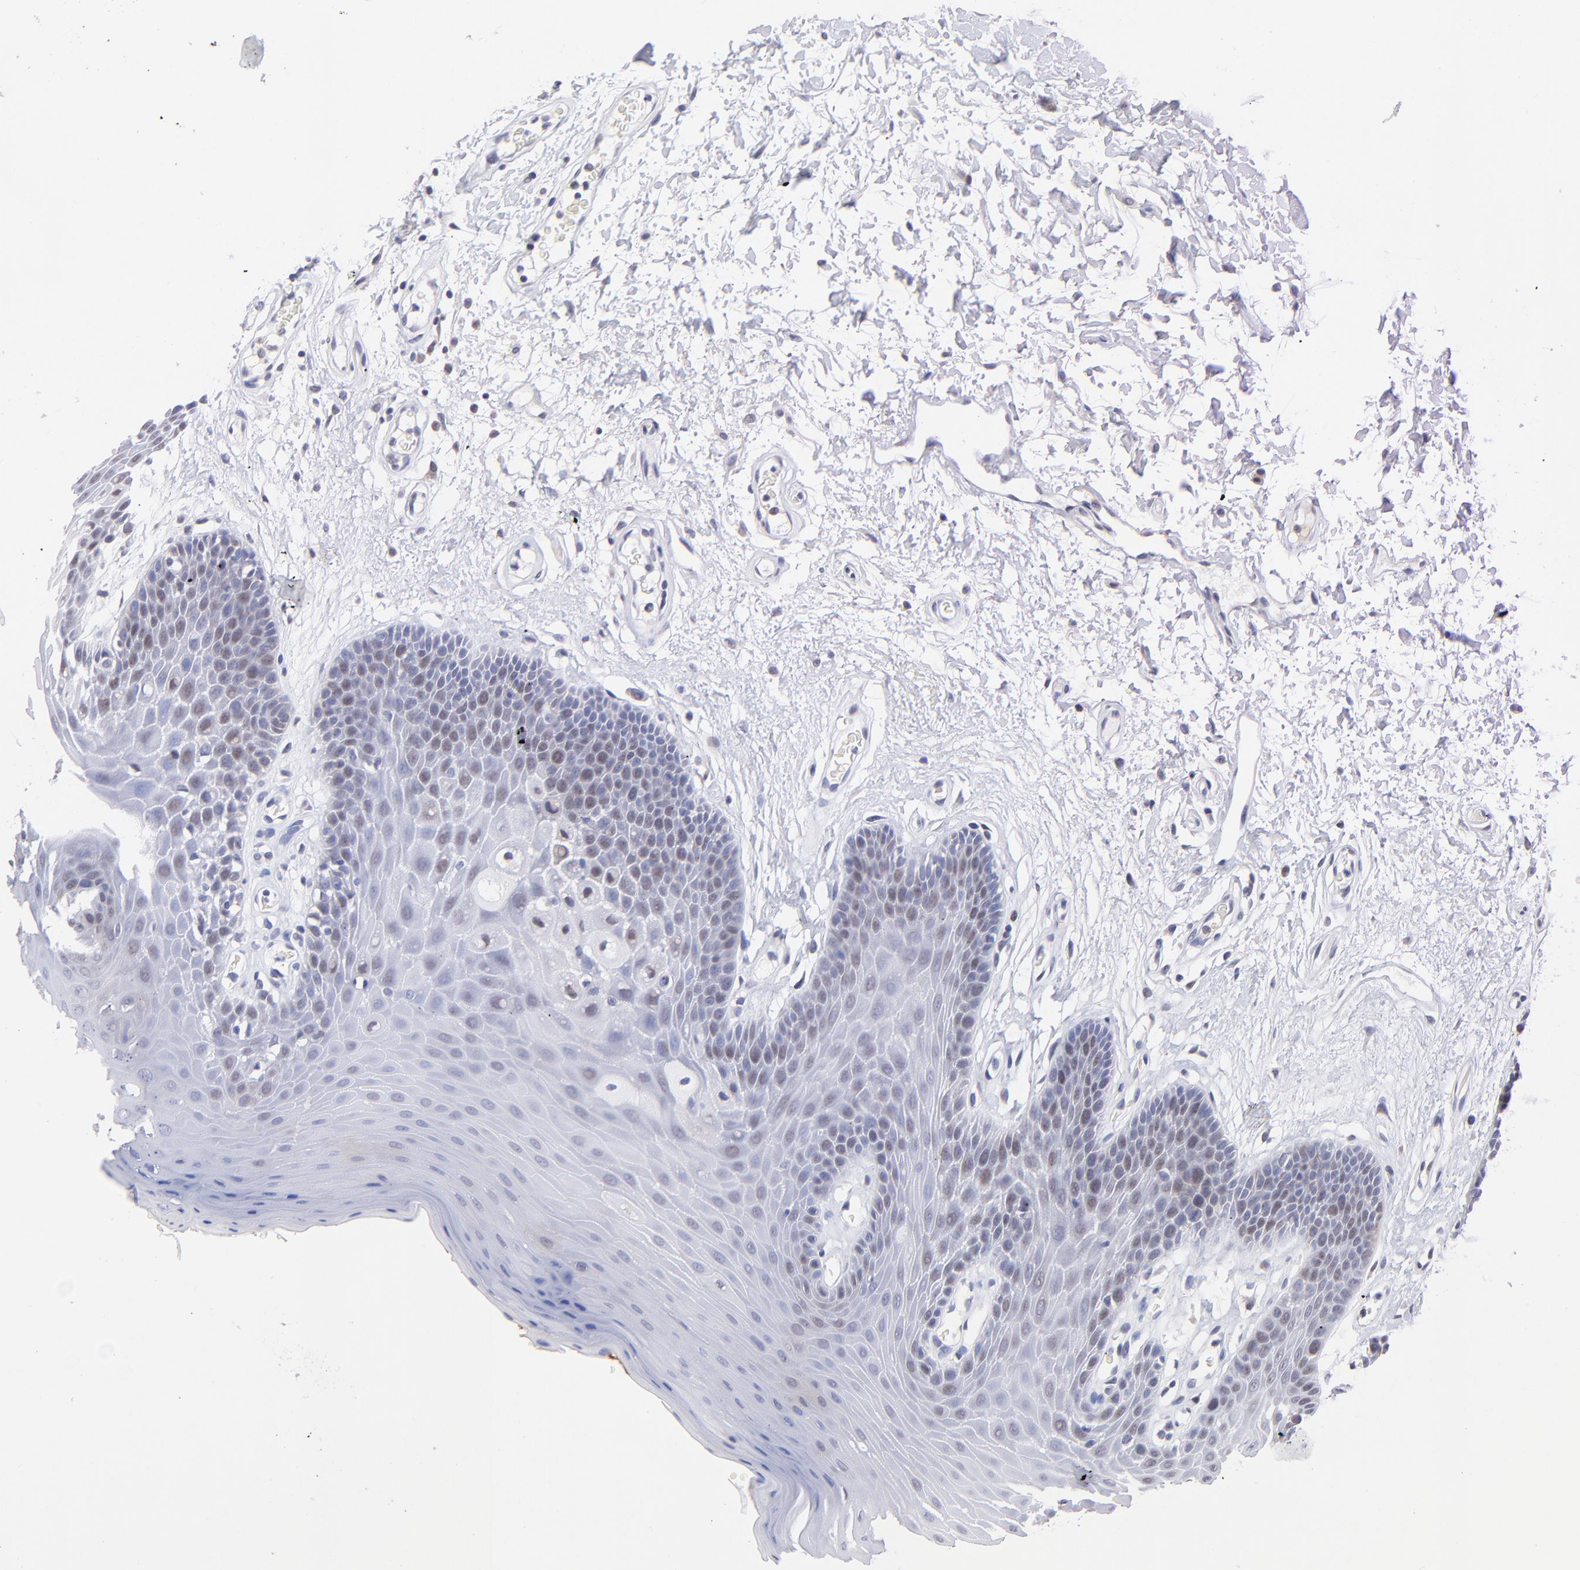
{"staining": {"intensity": "negative", "quantity": "none", "location": "none"}, "tissue": "oral mucosa", "cell_type": "Squamous epithelial cells", "image_type": "normal", "snomed": [{"axis": "morphology", "description": "Normal tissue, NOS"}, {"axis": "morphology", "description": "Squamous cell carcinoma, NOS"}, {"axis": "topography", "description": "Skeletal muscle"}, {"axis": "topography", "description": "Oral tissue"}, {"axis": "topography", "description": "Head-Neck"}], "caption": "Immunohistochemistry micrograph of benign oral mucosa: human oral mucosa stained with DAB (3,3'-diaminobenzidine) displays no significant protein expression in squamous epithelial cells.", "gene": "ZNF155", "patient": {"sex": "male", "age": 71}}